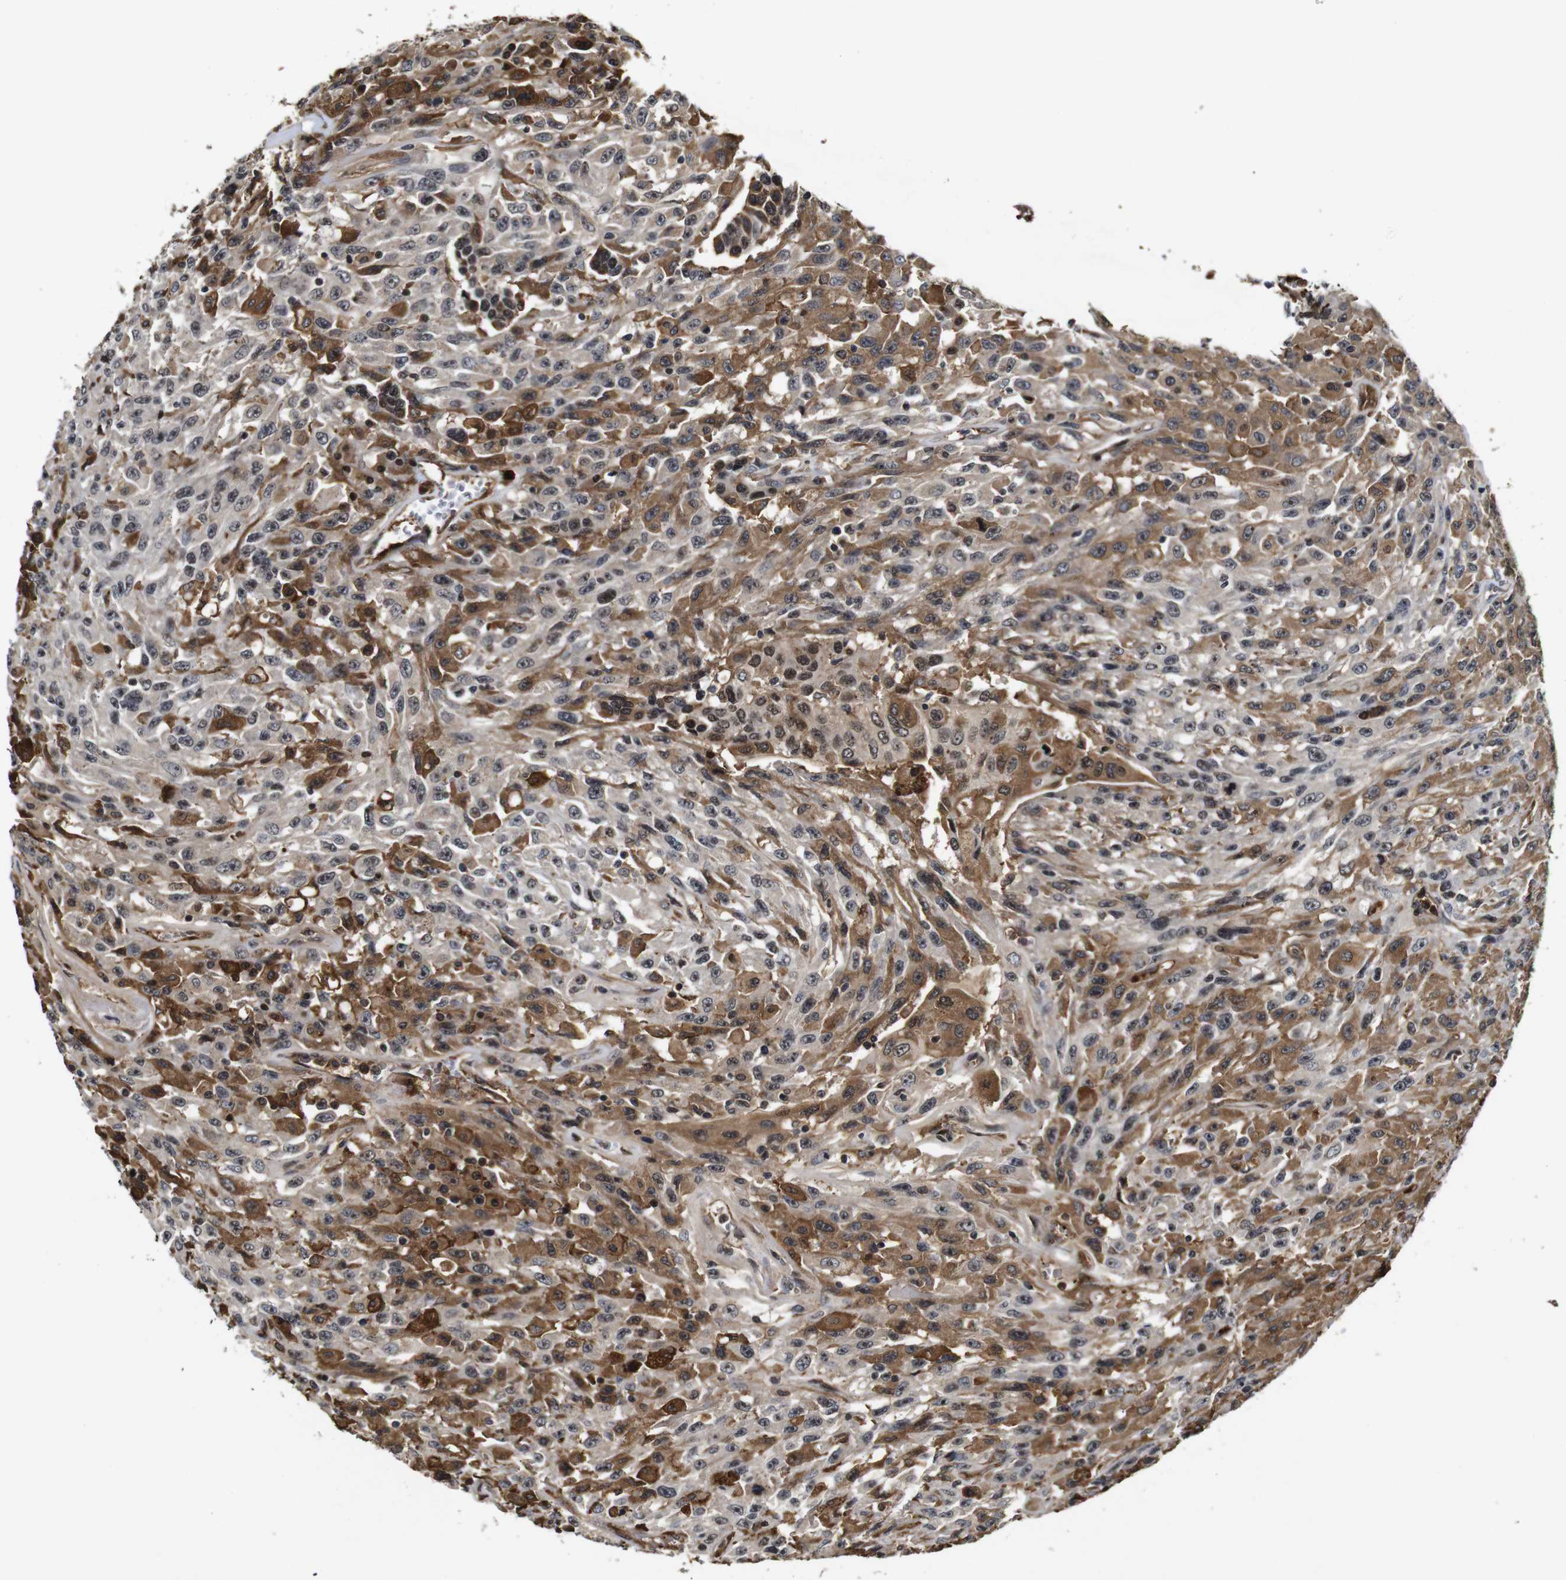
{"staining": {"intensity": "moderate", "quantity": "25%-75%", "location": "cytoplasmic/membranous,nuclear"}, "tissue": "urothelial cancer", "cell_type": "Tumor cells", "image_type": "cancer", "snomed": [{"axis": "morphology", "description": "Urothelial carcinoma, High grade"}, {"axis": "topography", "description": "Urinary bladder"}], "caption": "Moderate cytoplasmic/membranous and nuclear protein positivity is appreciated in about 25%-75% of tumor cells in urothelial carcinoma (high-grade). Nuclei are stained in blue.", "gene": "MYC", "patient": {"sex": "male", "age": 66}}